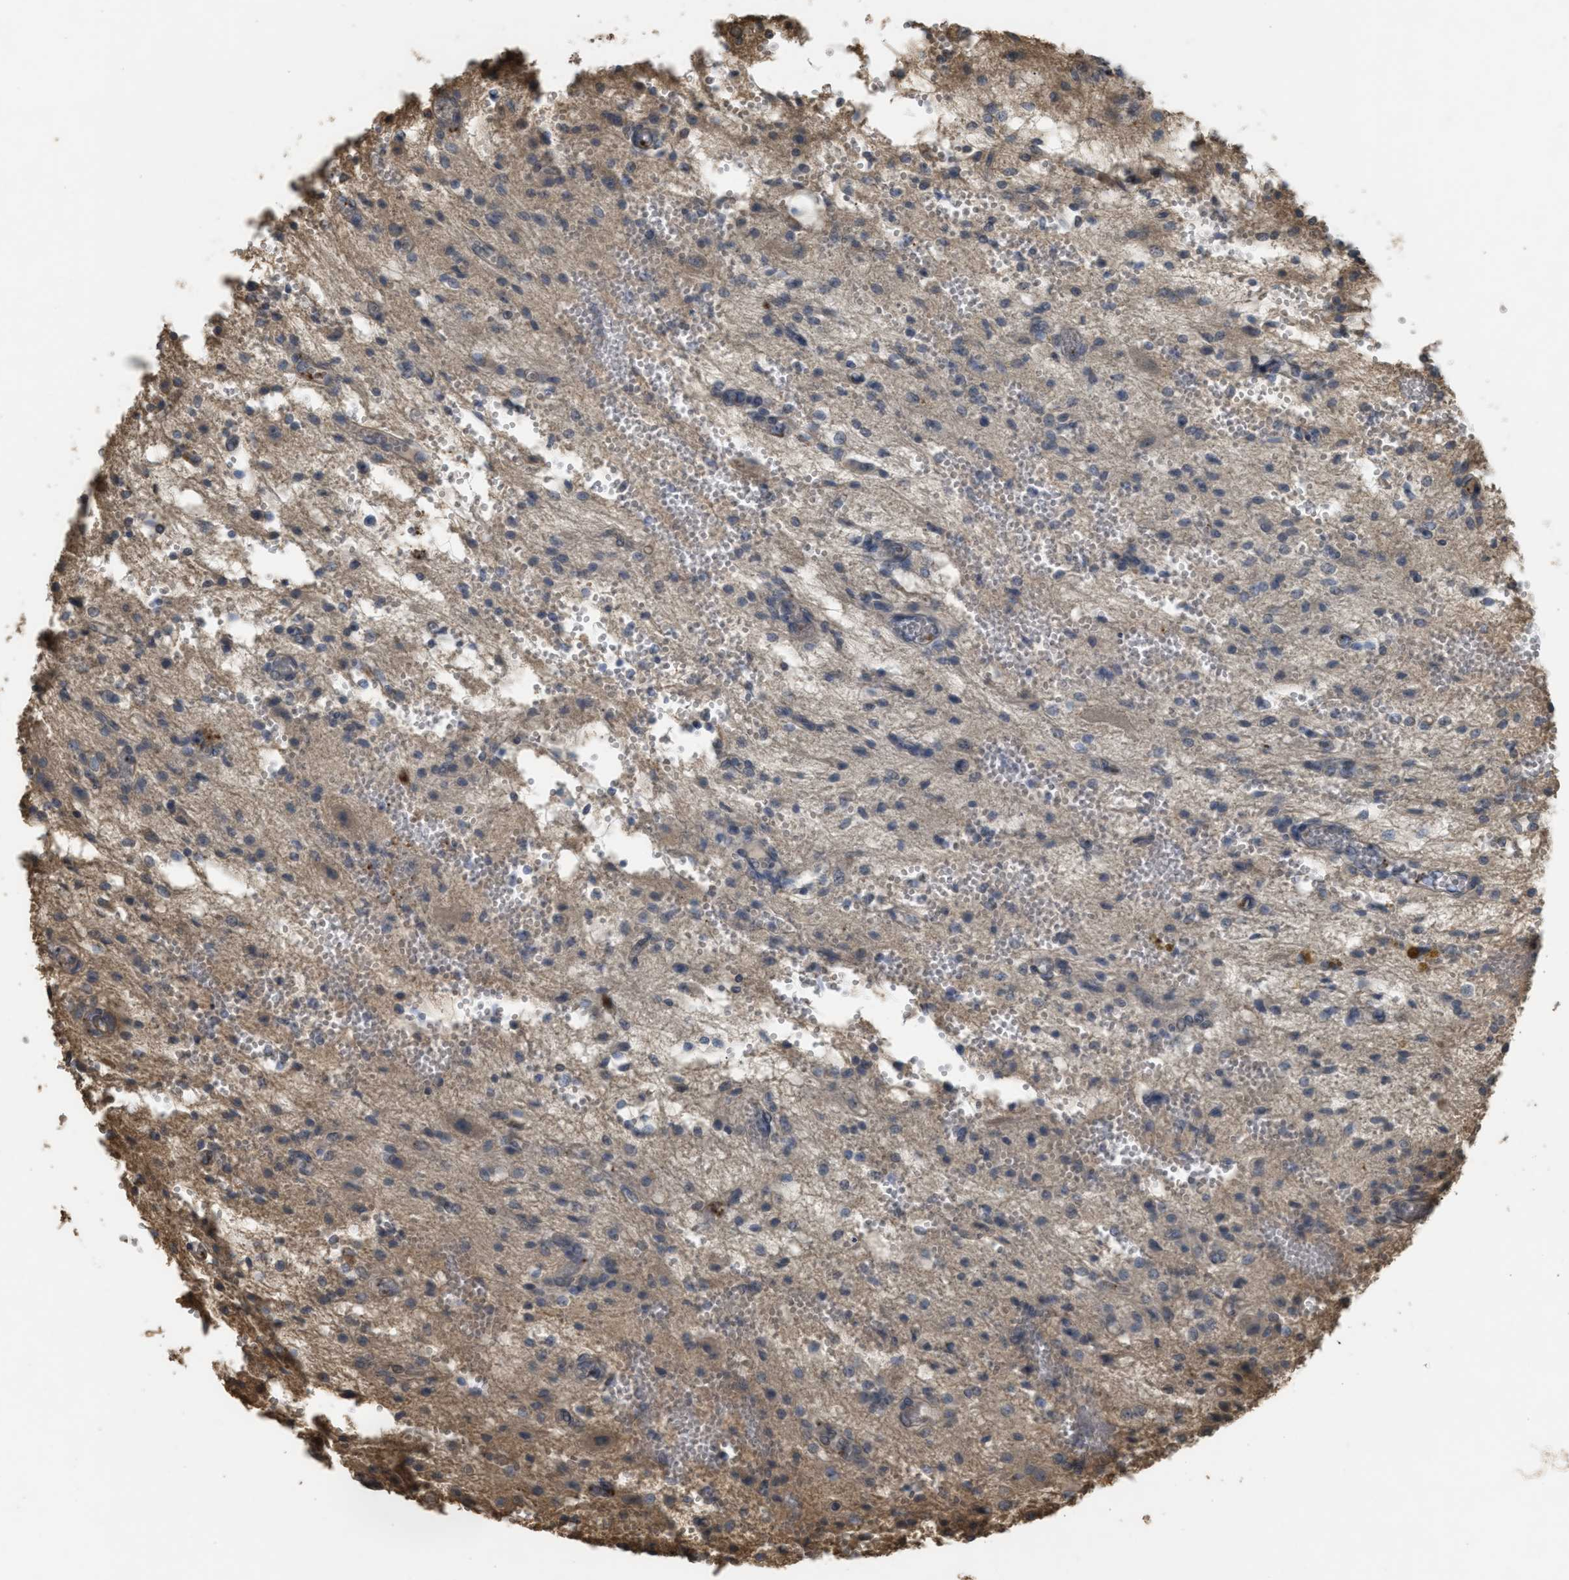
{"staining": {"intensity": "weak", "quantity": "<25%", "location": "cytoplasmic/membranous"}, "tissue": "glioma", "cell_type": "Tumor cells", "image_type": "cancer", "snomed": [{"axis": "morphology", "description": "Glioma, malignant, High grade"}, {"axis": "topography", "description": "Brain"}], "caption": "Tumor cells are negative for brown protein staining in malignant high-grade glioma. (DAB (3,3'-diaminobenzidine) IHC with hematoxylin counter stain).", "gene": "ARHGDIA", "patient": {"sex": "female", "age": 59}}